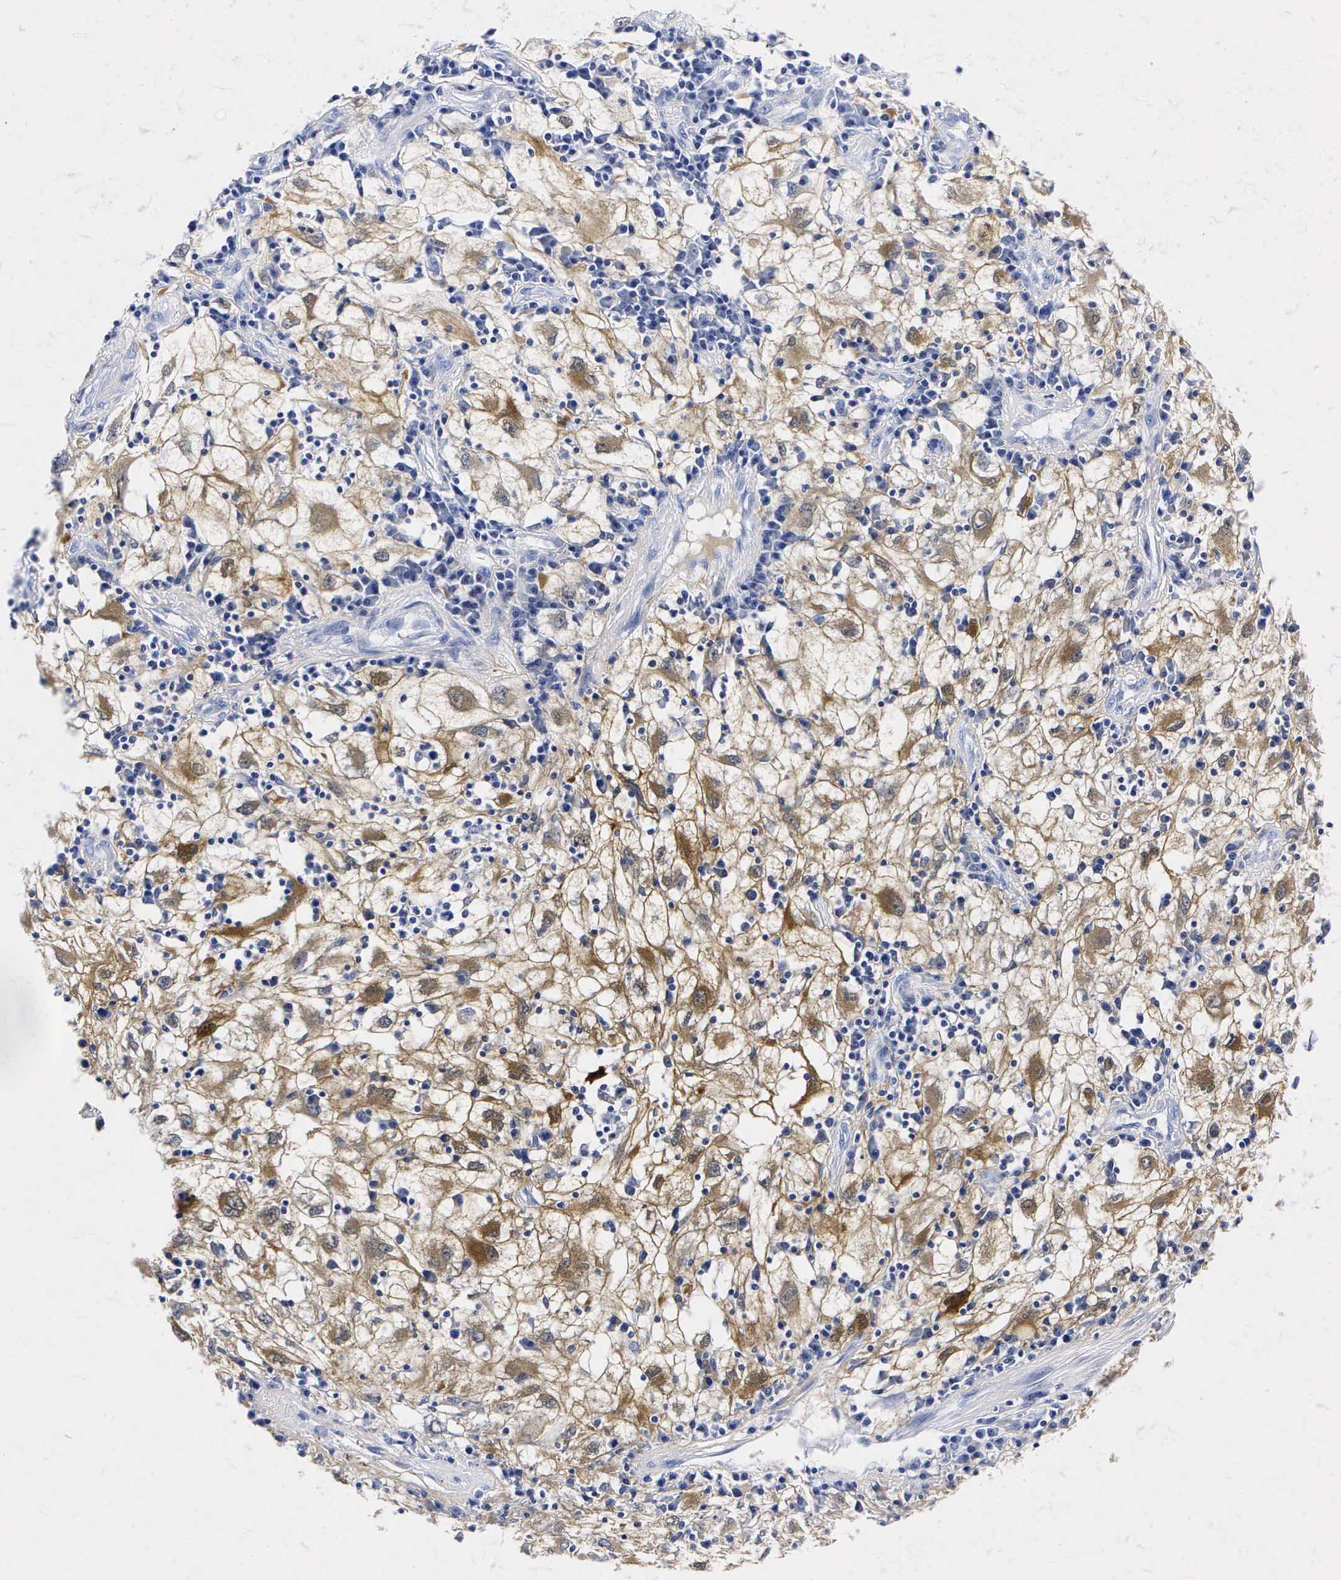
{"staining": {"intensity": "moderate", "quantity": ">75%", "location": "cytoplasmic/membranous"}, "tissue": "renal cancer", "cell_type": "Tumor cells", "image_type": "cancer", "snomed": [{"axis": "morphology", "description": "Adenocarcinoma, NOS"}, {"axis": "topography", "description": "Kidney"}], "caption": "Renal adenocarcinoma stained with a protein marker displays moderate staining in tumor cells.", "gene": "ENO2", "patient": {"sex": "male", "age": 82}}